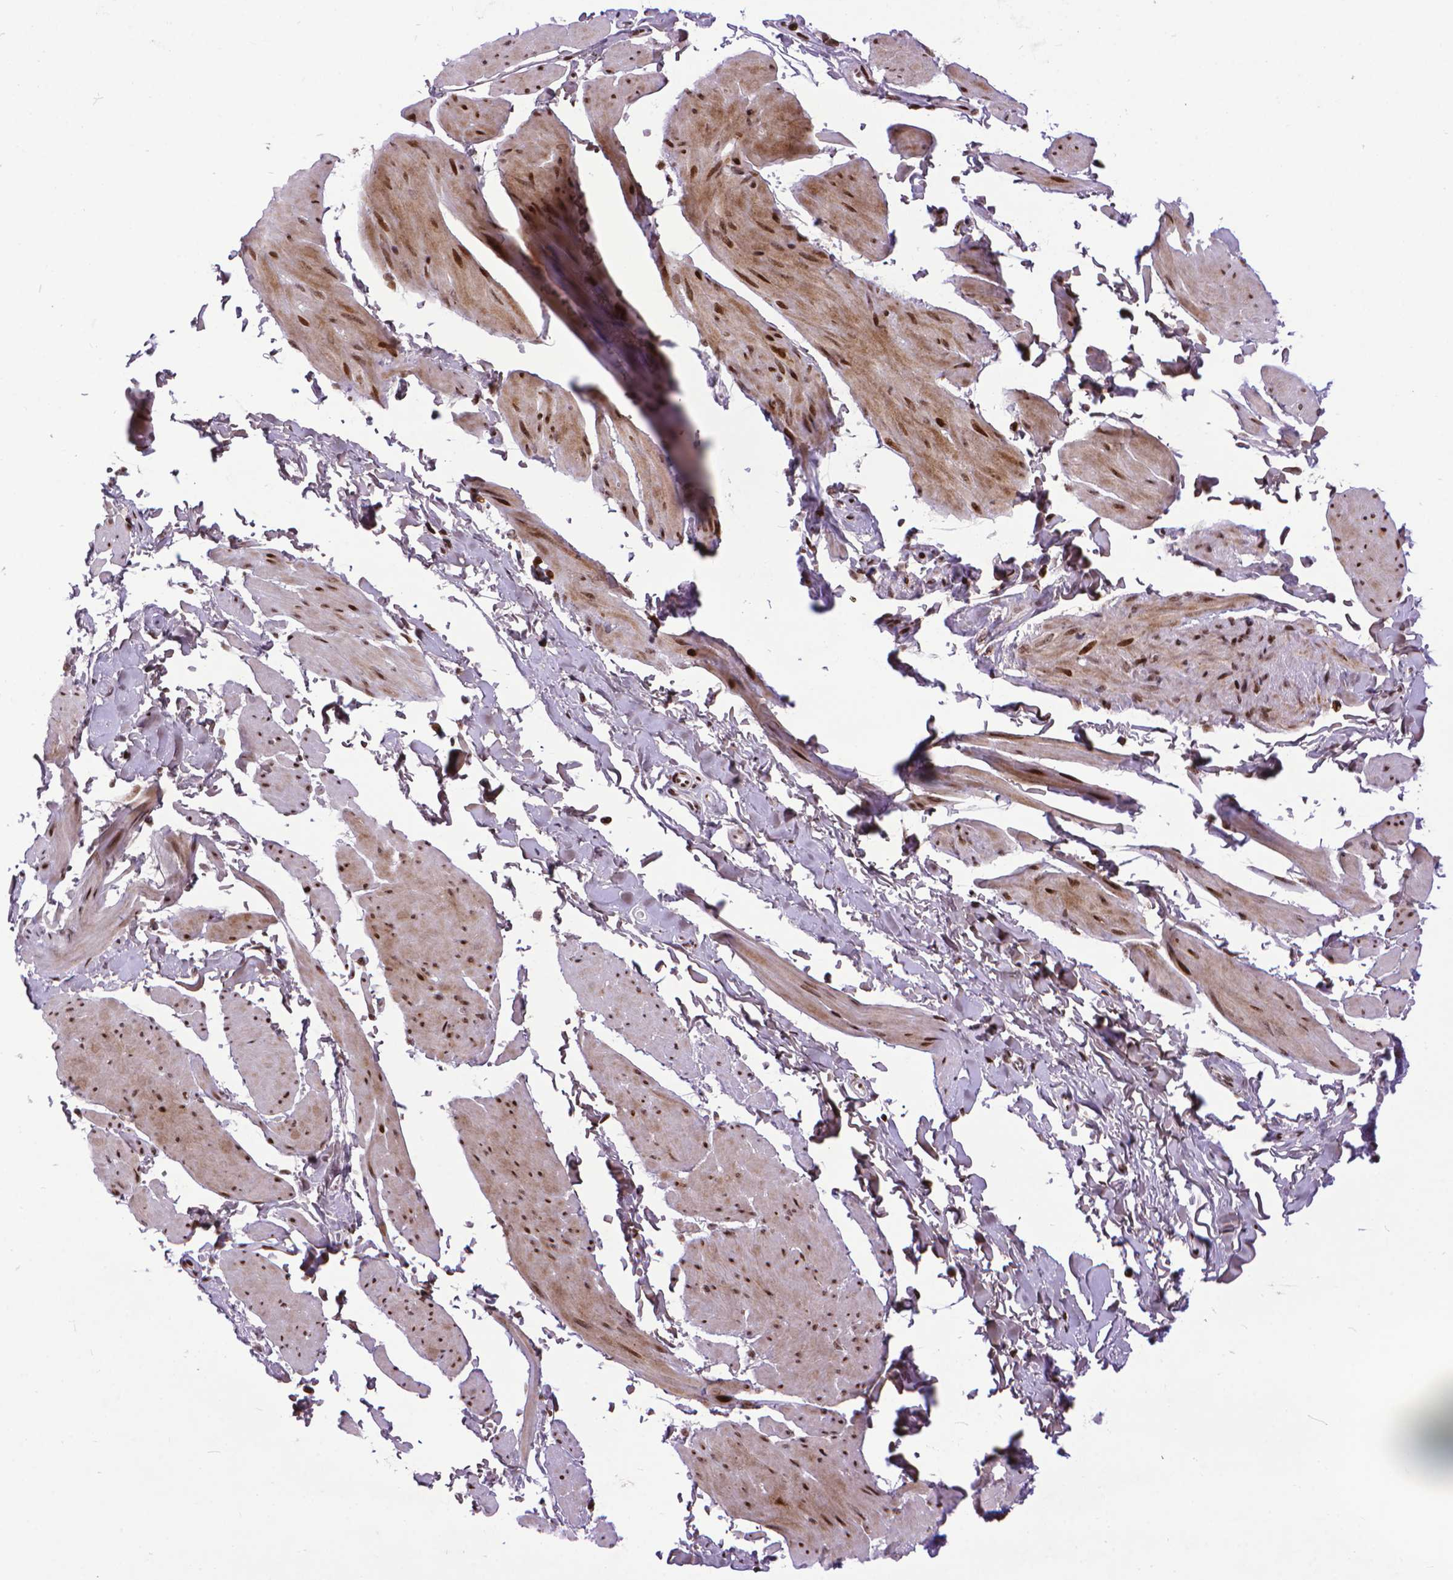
{"staining": {"intensity": "strong", "quantity": ">75%", "location": "cytoplasmic/membranous,nuclear"}, "tissue": "smooth muscle", "cell_type": "Smooth muscle cells", "image_type": "normal", "snomed": [{"axis": "morphology", "description": "Normal tissue, NOS"}, {"axis": "topography", "description": "Adipose tissue"}, {"axis": "topography", "description": "Smooth muscle"}, {"axis": "topography", "description": "Peripheral nerve tissue"}], "caption": "A high-resolution histopathology image shows immunohistochemistry (IHC) staining of normal smooth muscle, which reveals strong cytoplasmic/membranous,nuclear staining in about >75% of smooth muscle cells. (DAB IHC with brightfield microscopy, high magnification).", "gene": "AMER1", "patient": {"sex": "male", "age": 83}}